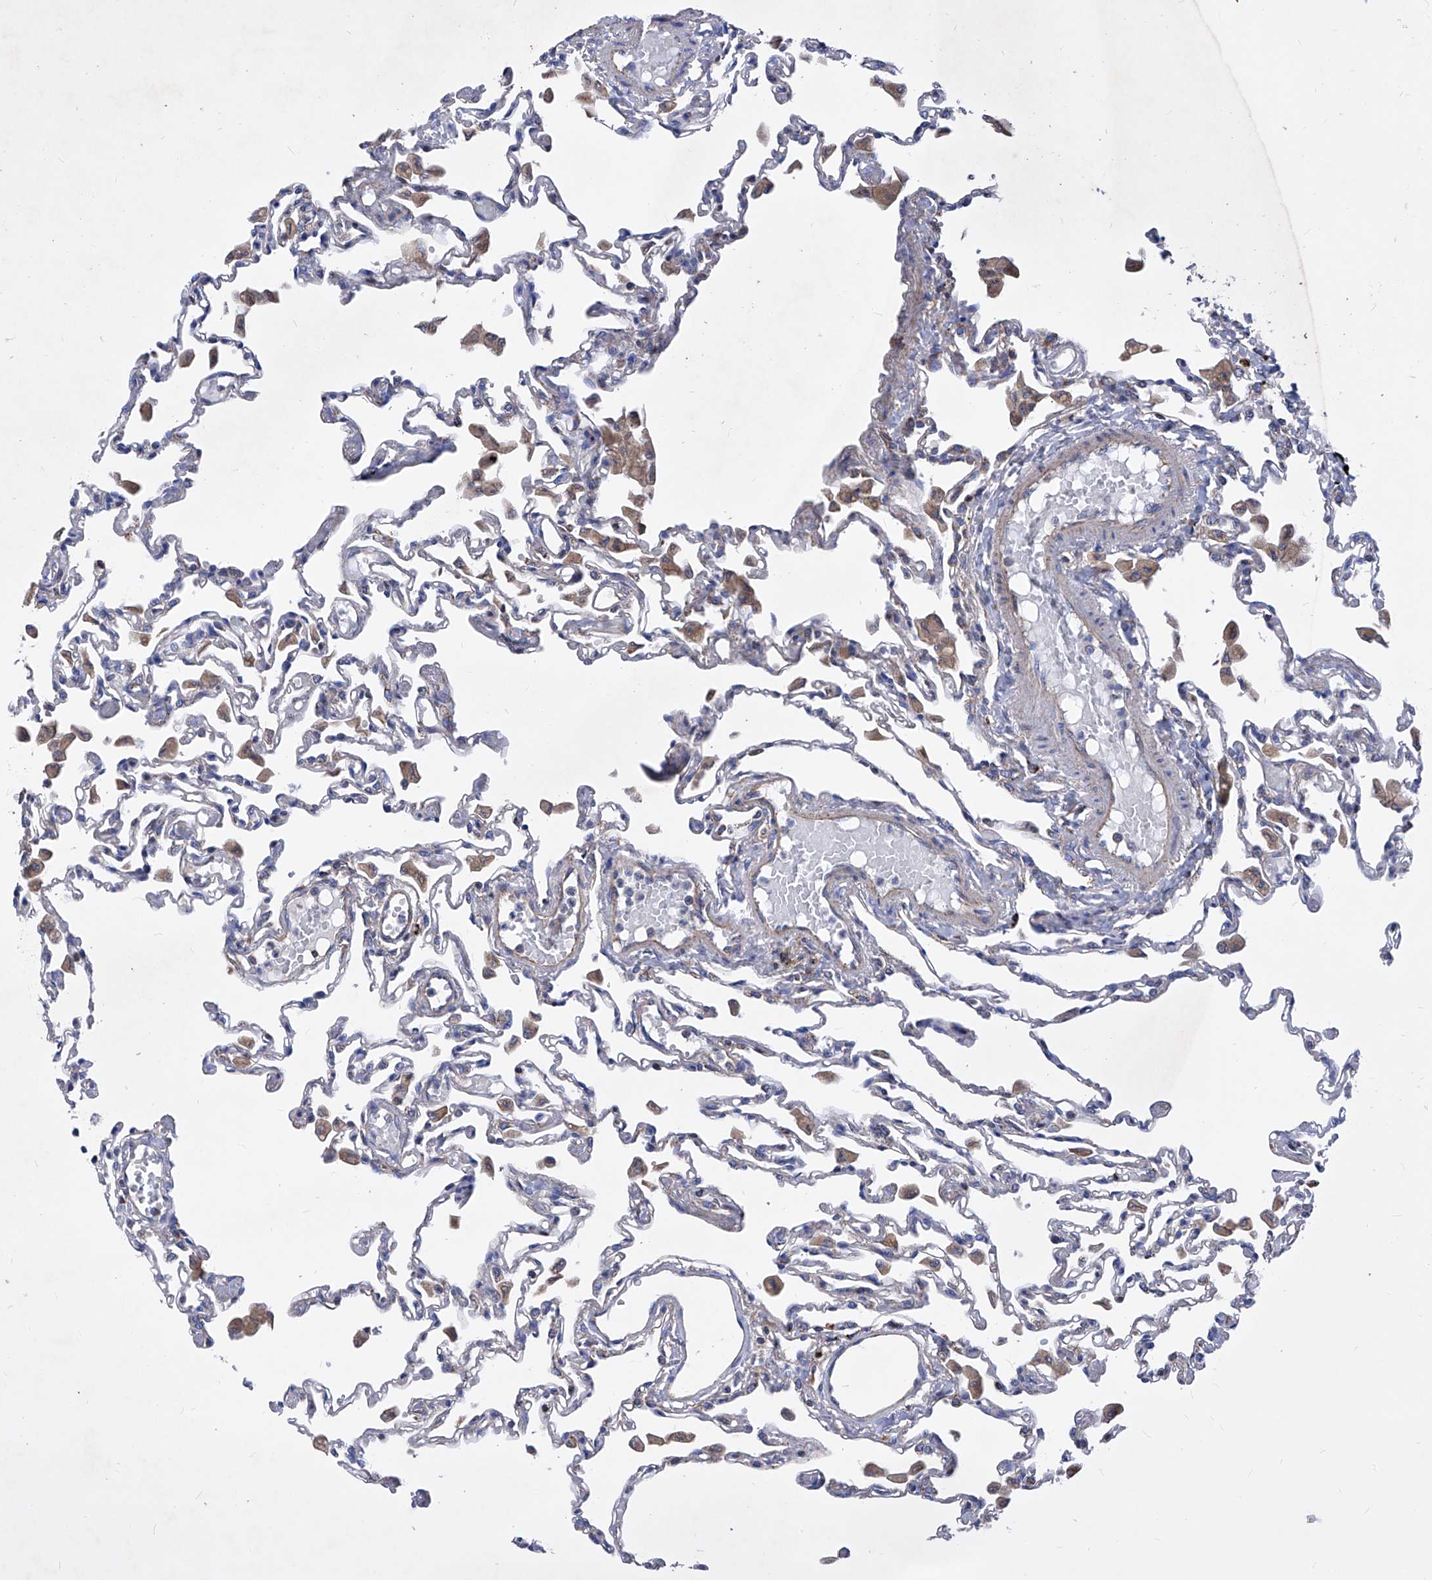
{"staining": {"intensity": "negative", "quantity": "none", "location": "none"}, "tissue": "lung", "cell_type": "Alveolar cells", "image_type": "normal", "snomed": [{"axis": "morphology", "description": "Normal tissue, NOS"}, {"axis": "topography", "description": "Bronchus"}, {"axis": "topography", "description": "Lung"}], "caption": "The micrograph exhibits no significant positivity in alveolar cells of lung. Nuclei are stained in blue.", "gene": "HRNR", "patient": {"sex": "female", "age": 49}}